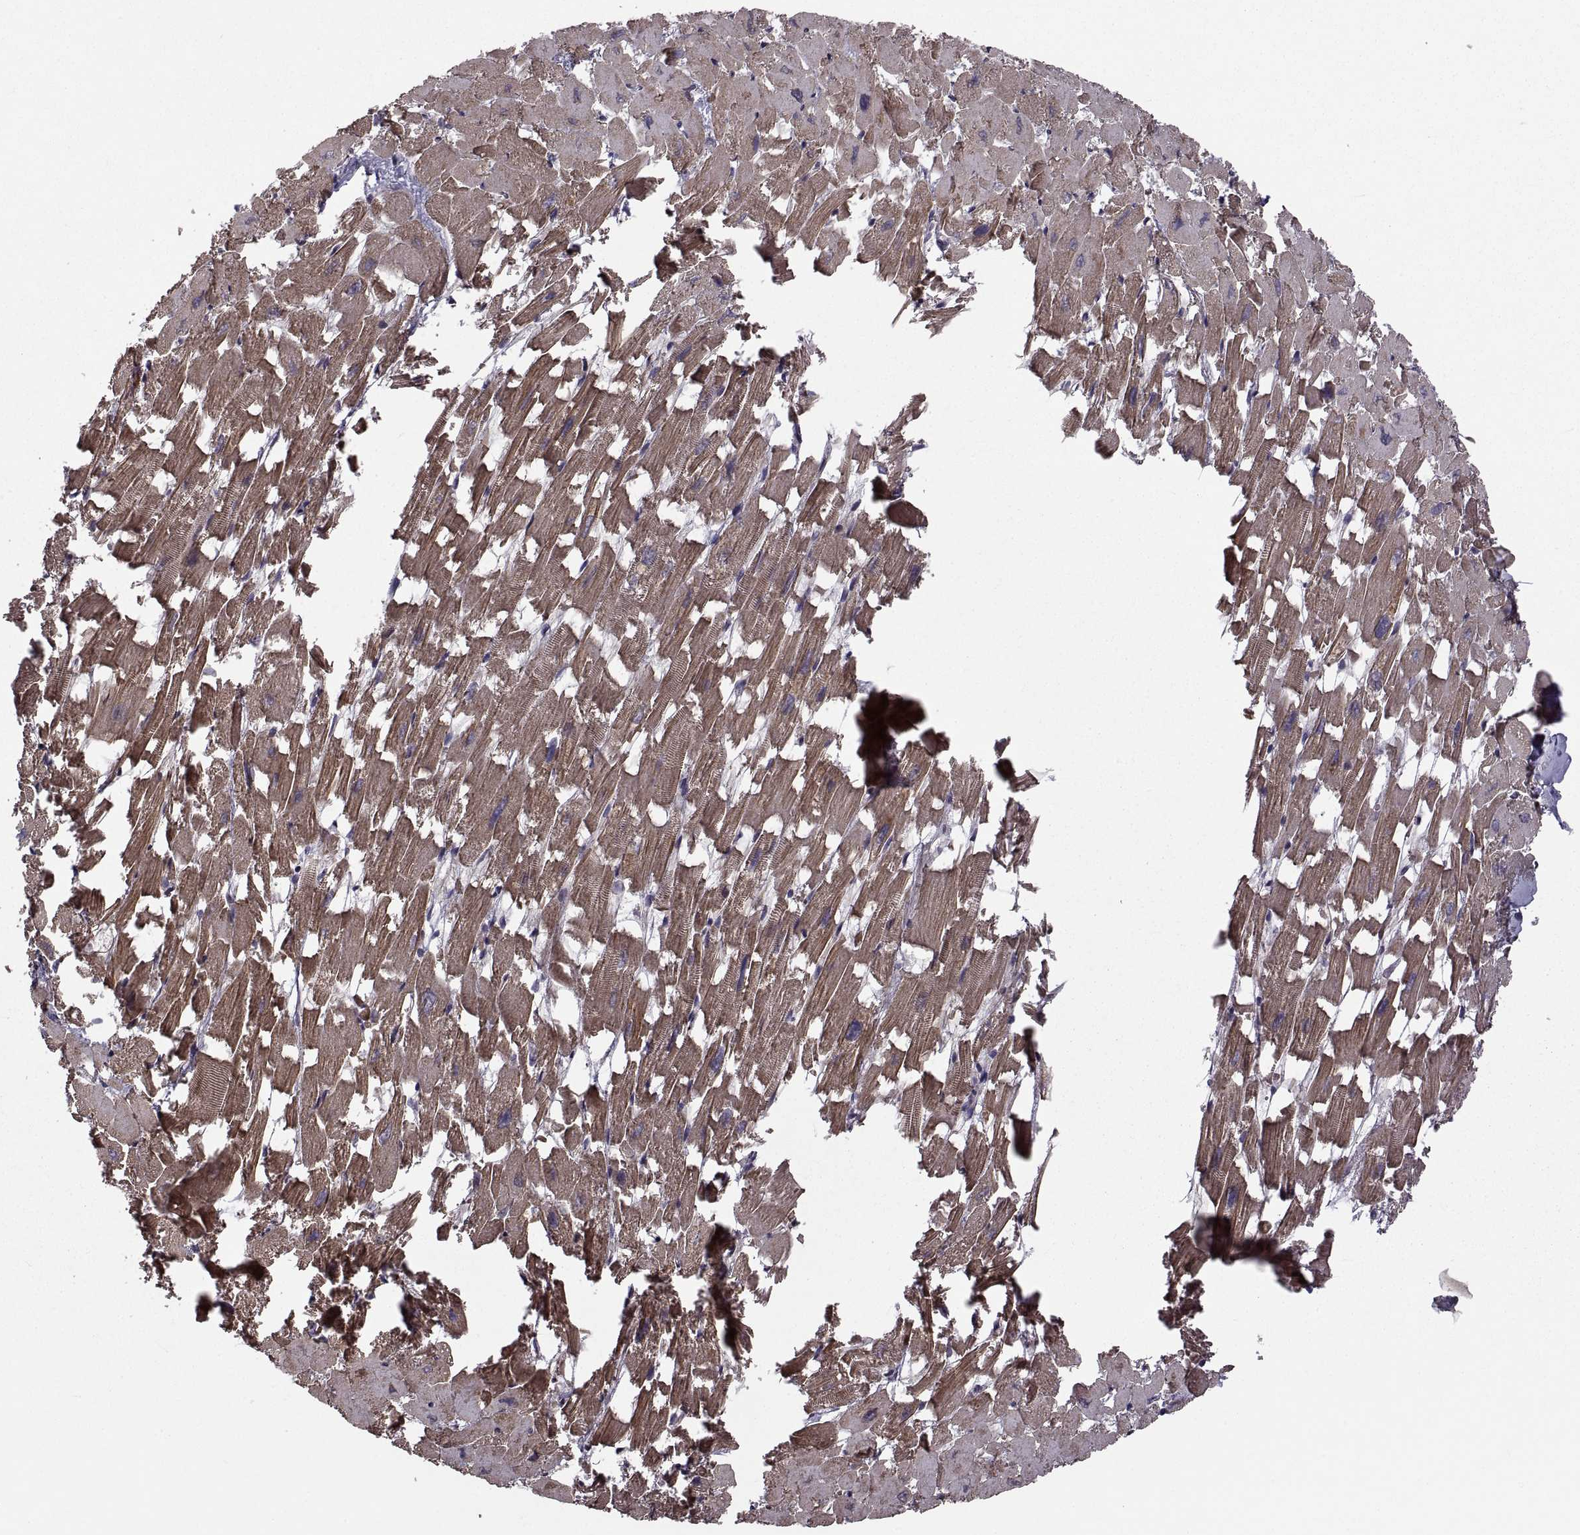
{"staining": {"intensity": "moderate", "quantity": "25%-75%", "location": "cytoplasmic/membranous"}, "tissue": "heart muscle", "cell_type": "Cardiomyocytes", "image_type": "normal", "snomed": [{"axis": "morphology", "description": "Normal tissue, NOS"}, {"axis": "topography", "description": "Heart"}], "caption": "Unremarkable heart muscle was stained to show a protein in brown. There is medium levels of moderate cytoplasmic/membranous expression in approximately 25%-75% of cardiomyocytes. (DAB = brown stain, brightfield microscopy at high magnification).", "gene": "PMM2", "patient": {"sex": "female", "age": 64}}